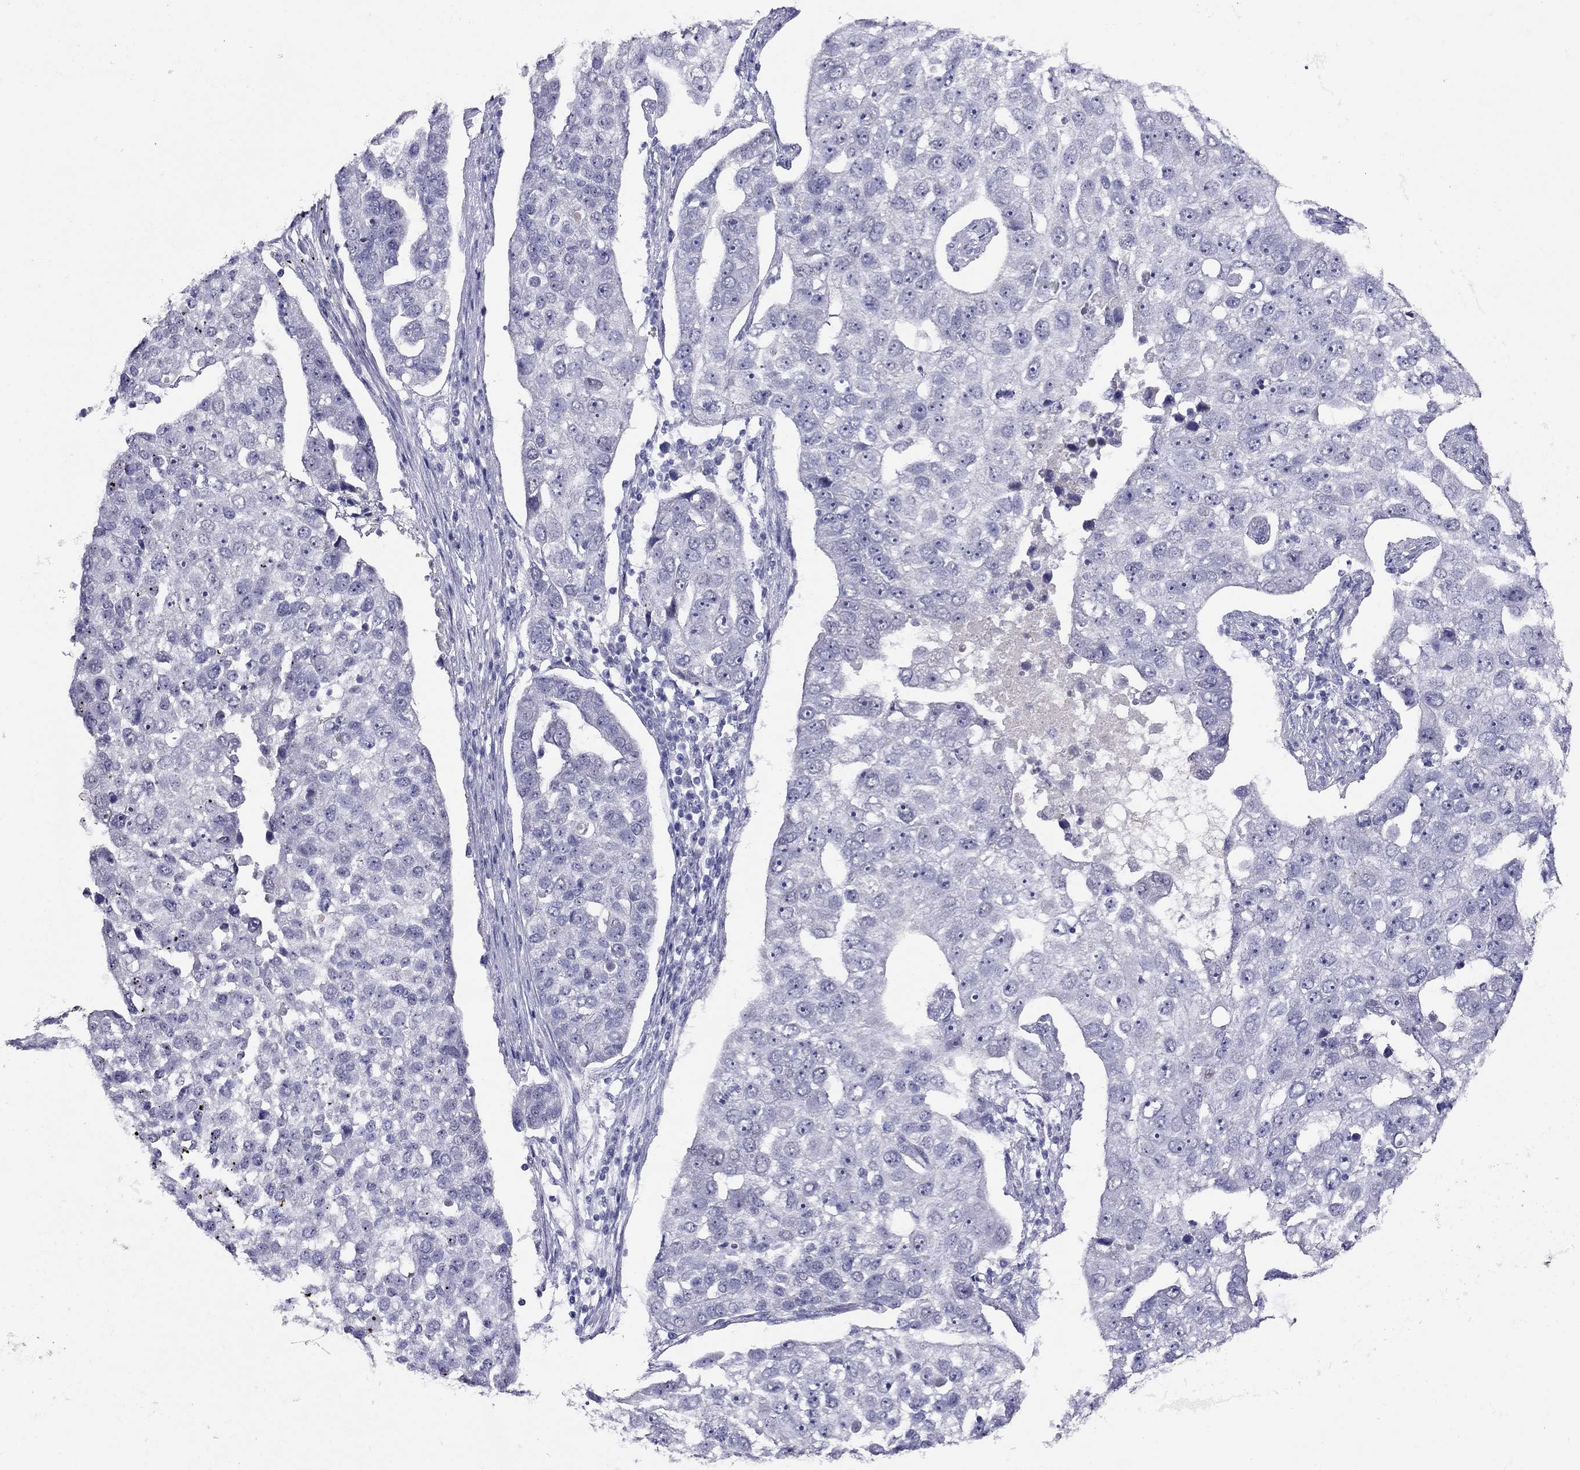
{"staining": {"intensity": "negative", "quantity": "none", "location": "none"}, "tissue": "pancreatic cancer", "cell_type": "Tumor cells", "image_type": "cancer", "snomed": [{"axis": "morphology", "description": "Adenocarcinoma, NOS"}, {"axis": "topography", "description": "Pancreas"}], "caption": "Tumor cells are negative for protein expression in human pancreatic adenocarcinoma.", "gene": "MYO3B", "patient": {"sex": "female", "age": 61}}